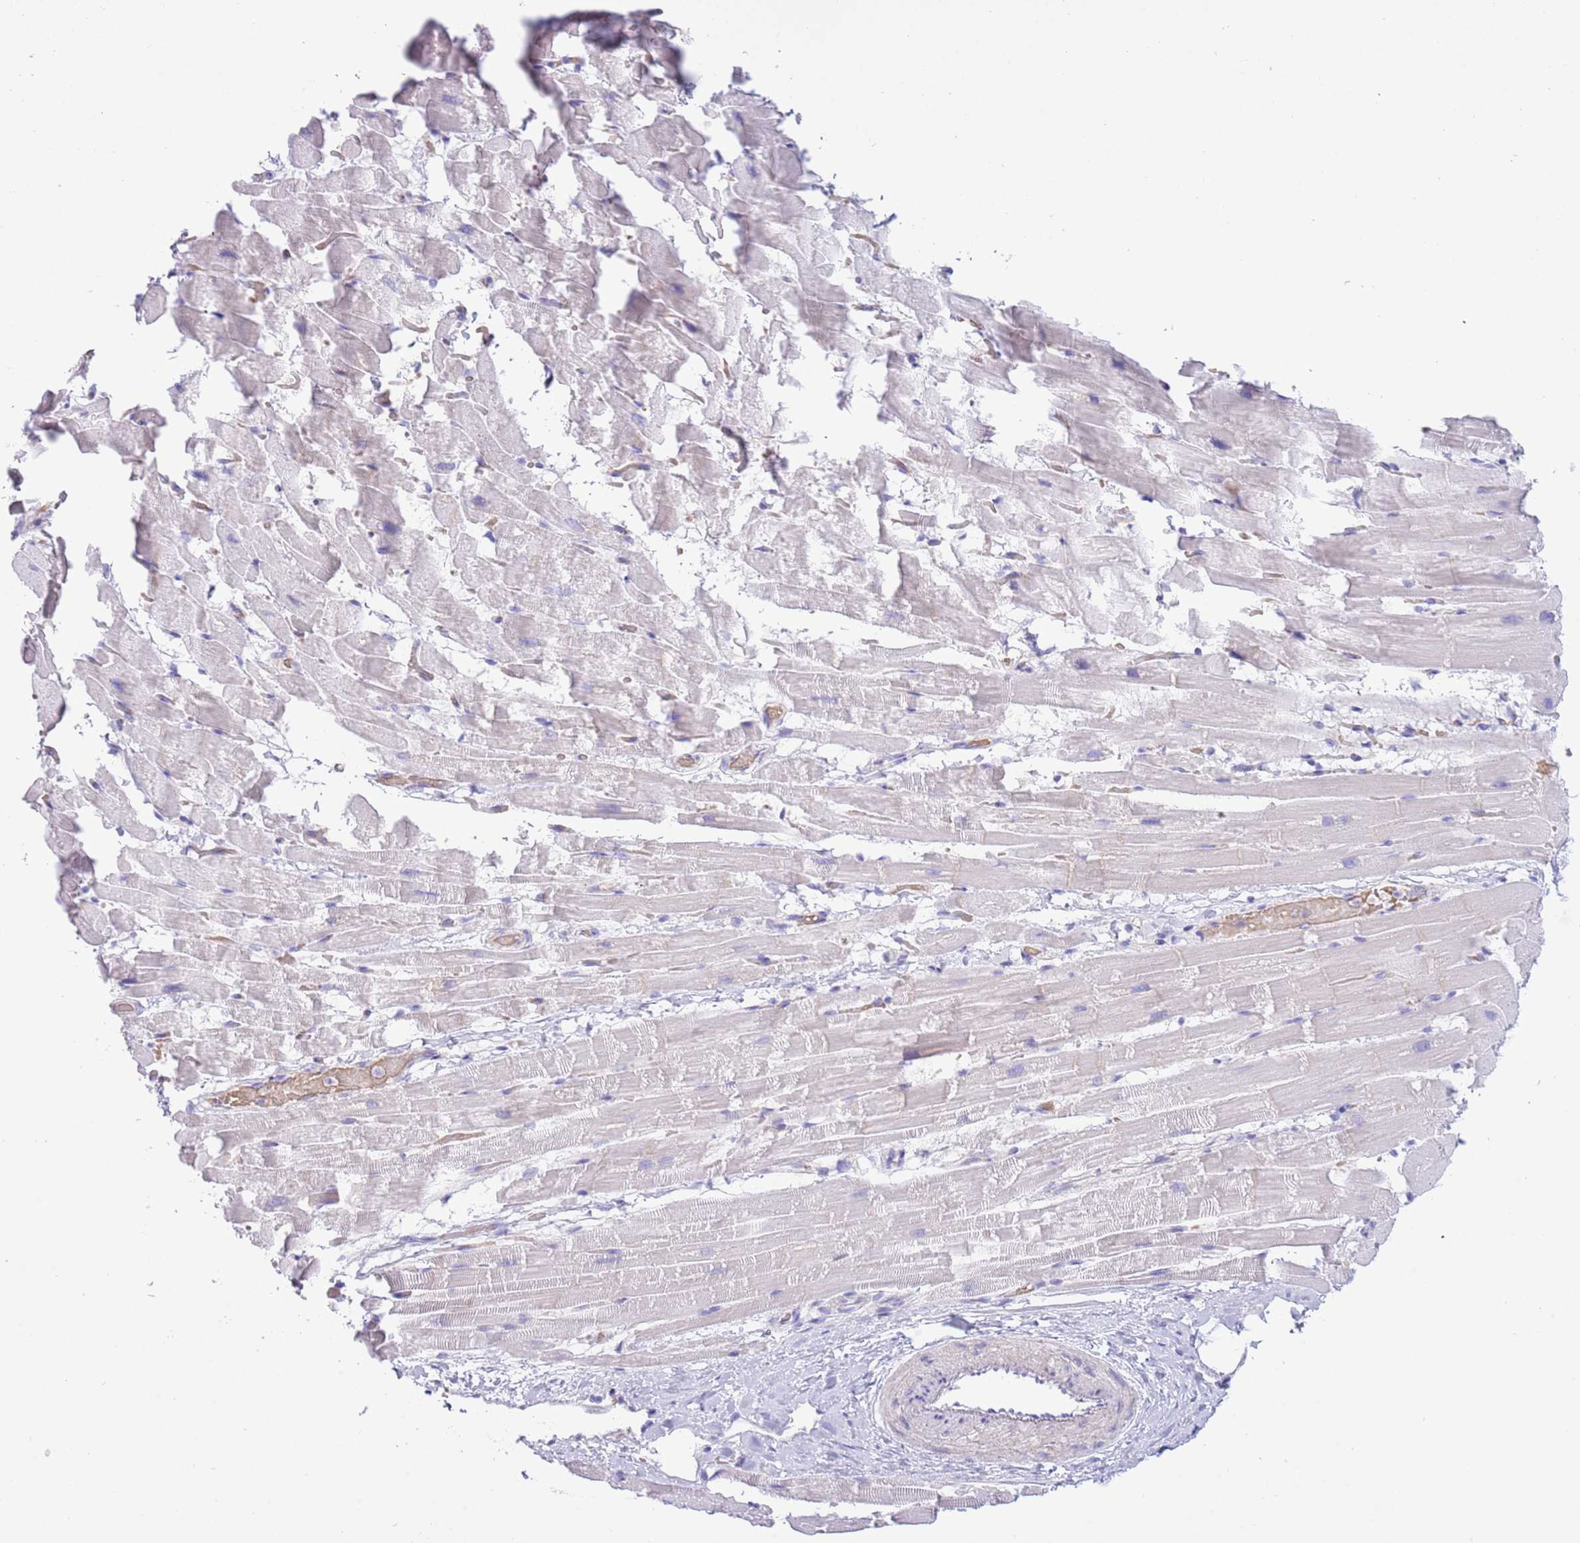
{"staining": {"intensity": "negative", "quantity": "none", "location": "none"}, "tissue": "heart muscle", "cell_type": "Cardiomyocytes", "image_type": "normal", "snomed": [{"axis": "morphology", "description": "Normal tissue, NOS"}, {"axis": "topography", "description": "Heart"}], "caption": "Immunohistochemical staining of normal human heart muscle exhibits no significant positivity in cardiomyocytes. The staining is performed using DAB brown chromogen with nuclei counter-stained in using hematoxylin.", "gene": "ACR", "patient": {"sex": "male", "age": 37}}